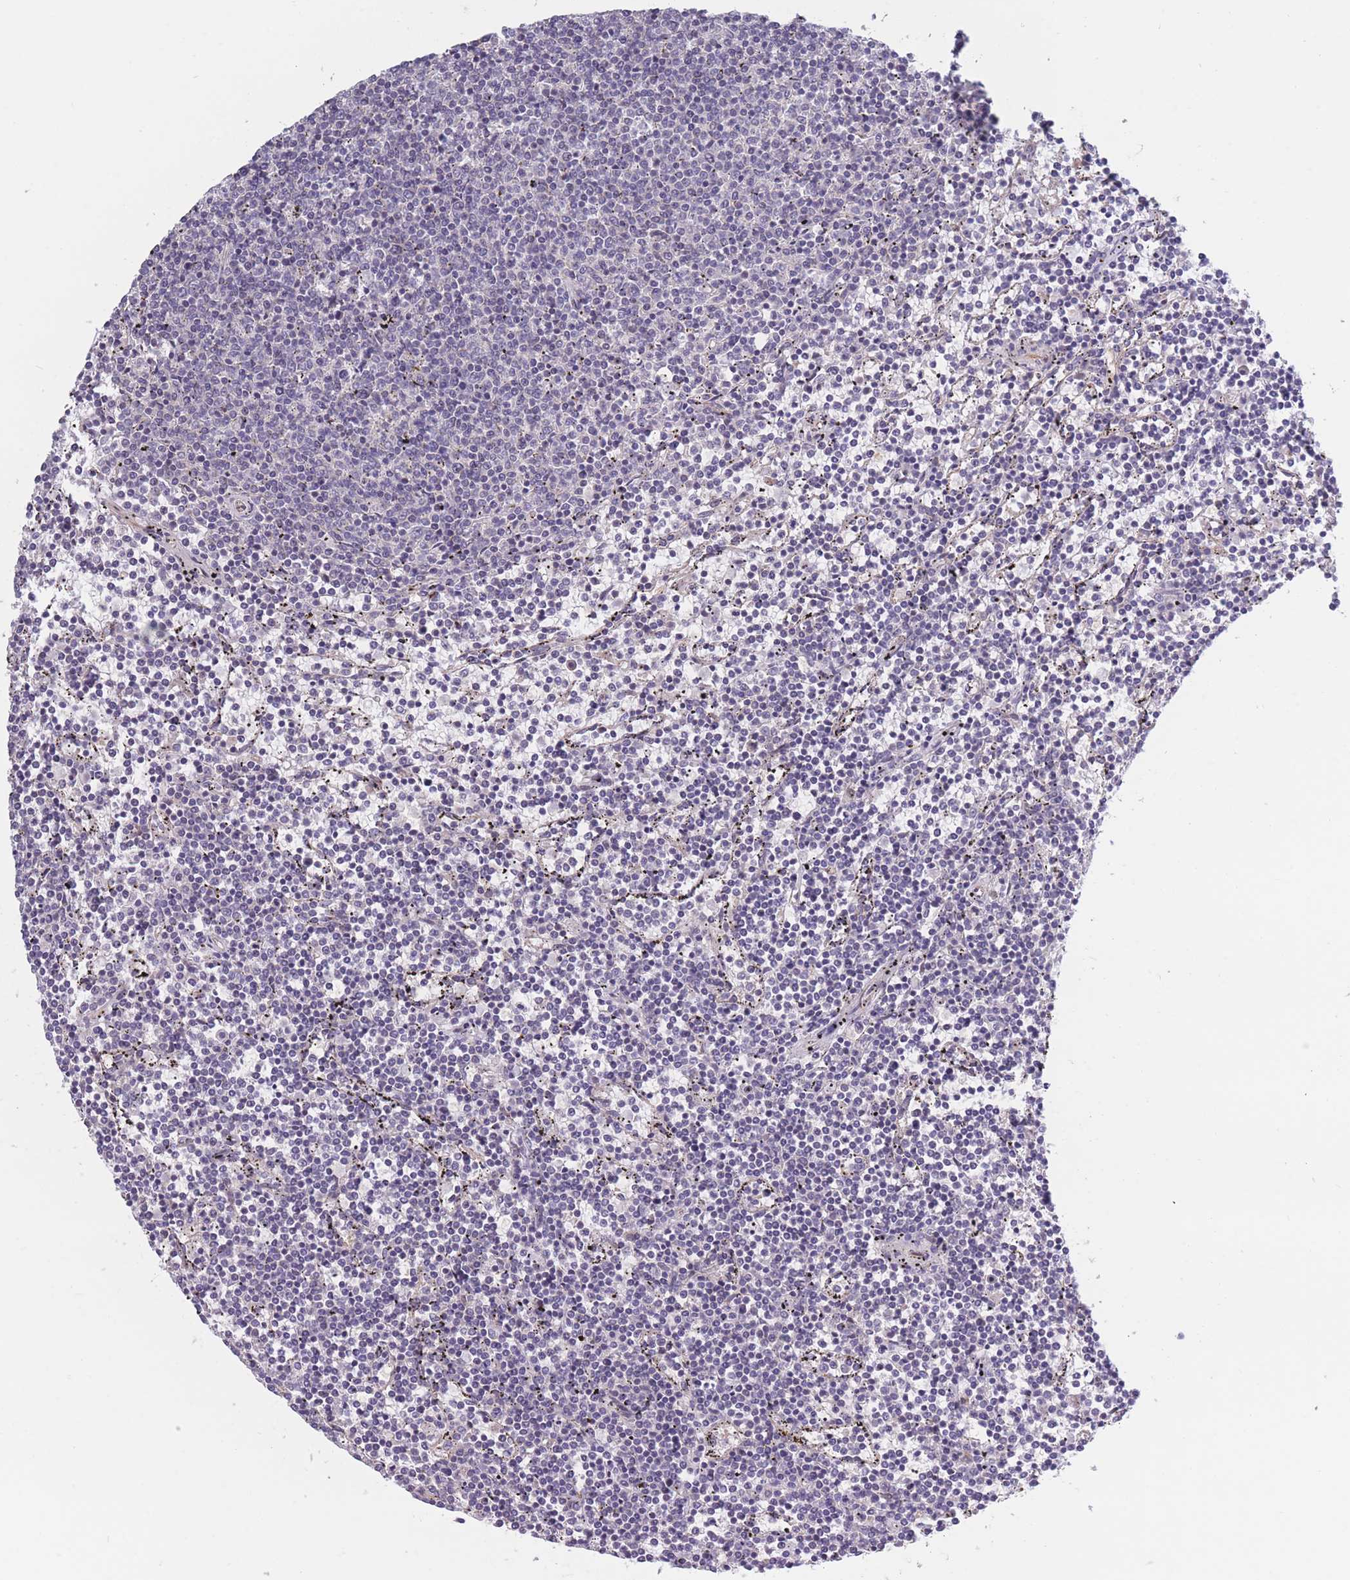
{"staining": {"intensity": "negative", "quantity": "none", "location": "none"}, "tissue": "lymphoma", "cell_type": "Tumor cells", "image_type": "cancer", "snomed": [{"axis": "morphology", "description": "Malignant lymphoma, non-Hodgkin's type, Low grade"}, {"axis": "topography", "description": "Spleen"}], "caption": "Image shows no significant protein positivity in tumor cells of lymphoma.", "gene": "CCNQ", "patient": {"sex": "female", "age": 50}}